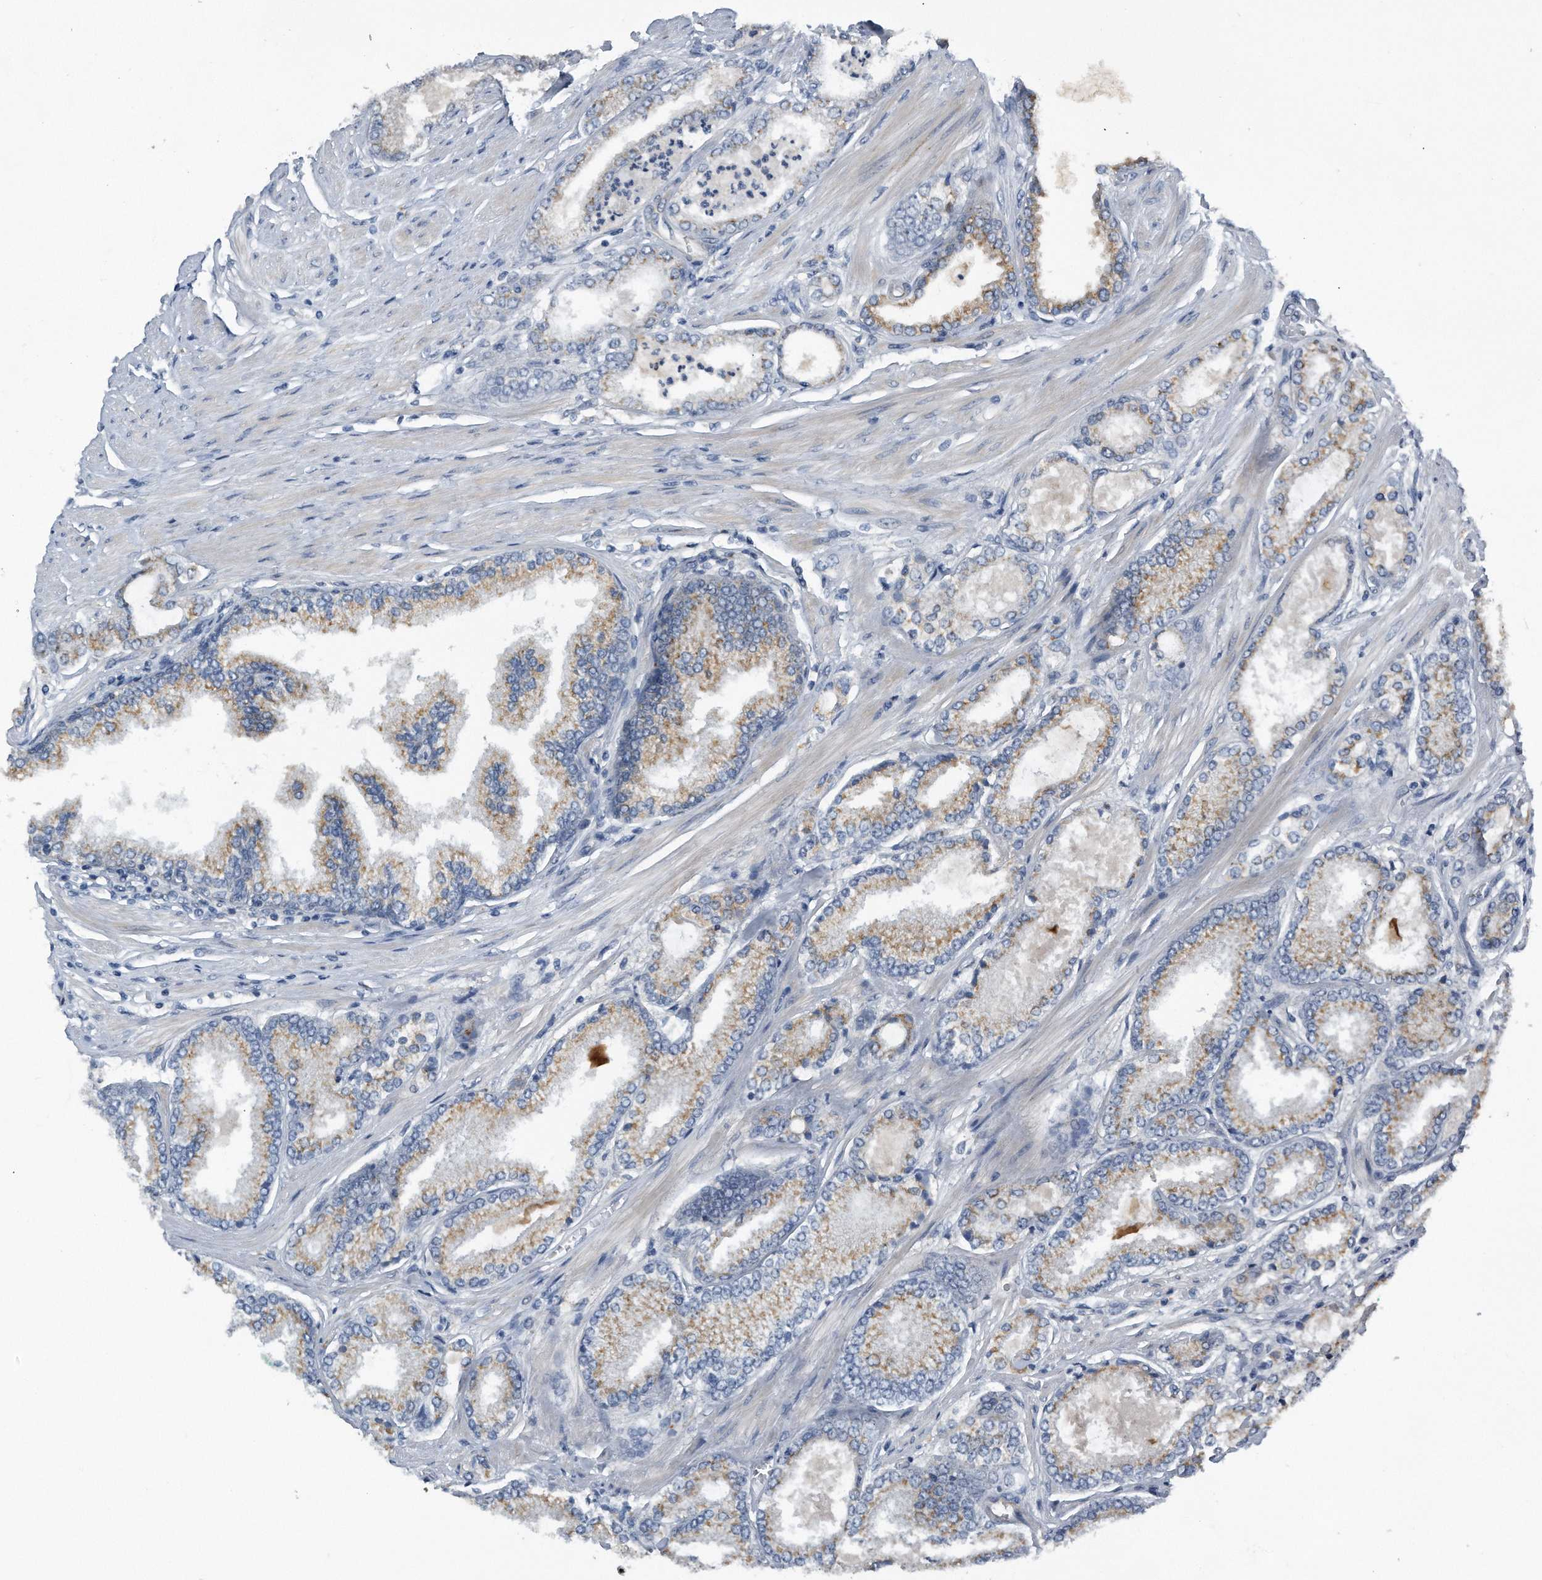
{"staining": {"intensity": "weak", "quantity": ">75%", "location": "cytoplasmic/membranous"}, "tissue": "prostate cancer", "cell_type": "Tumor cells", "image_type": "cancer", "snomed": [{"axis": "morphology", "description": "Adenocarcinoma, Low grade"}, {"axis": "topography", "description": "Prostate"}], "caption": "Prostate cancer was stained to show a protein in brown. There is low levels of weak cytoplasmic/membranous staining in about >75% of tumor cells. The staining was performed using DAB (3,3'-diaminobenzidine), with brown indicating positive protein expression. Nuclei are stained blue with hematoxylin.", "gene": "LYRM4", "patient": {"sex": "male", "age": 62}}